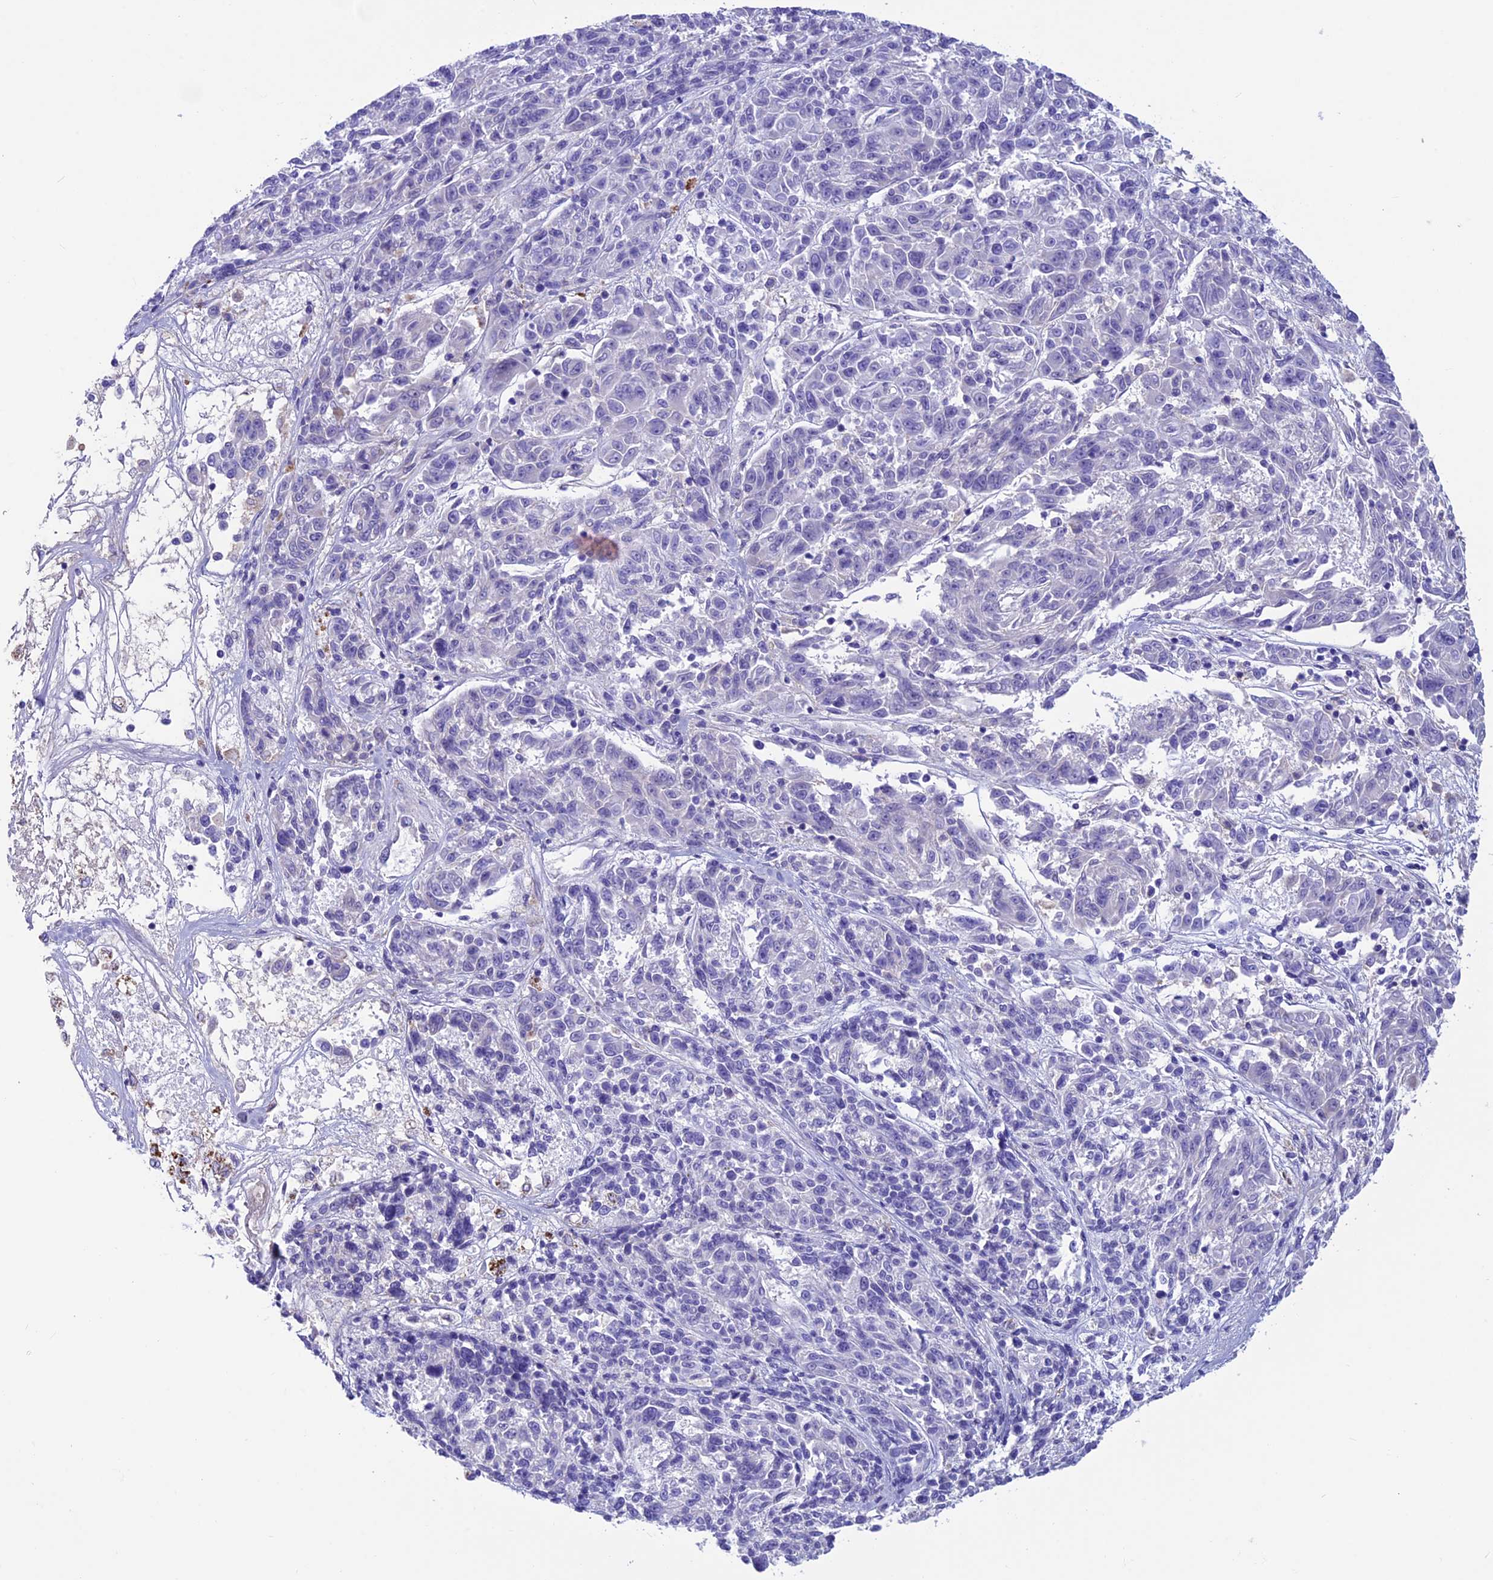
{"staining": {"intensity": "negative", "quantity": "none", "location": "none"}, "tissue": "melanoma", "cell_type": "Tumor cells", "image_type": "cancer", "snomed": [{"axis": "morphology", "description": "Malignant melanoma, NOS"}, {"axis": "topography", "description": "Skin"}], "caption": "This image is of malignant melanoma stained with immunohistochemistry (IHC) to label a protein in brown with the nuclei are counter-stained blue. There is no expression in tumor cells.", "gene": "IGSF6", "patient": {"sex": "male", "age": 53}}